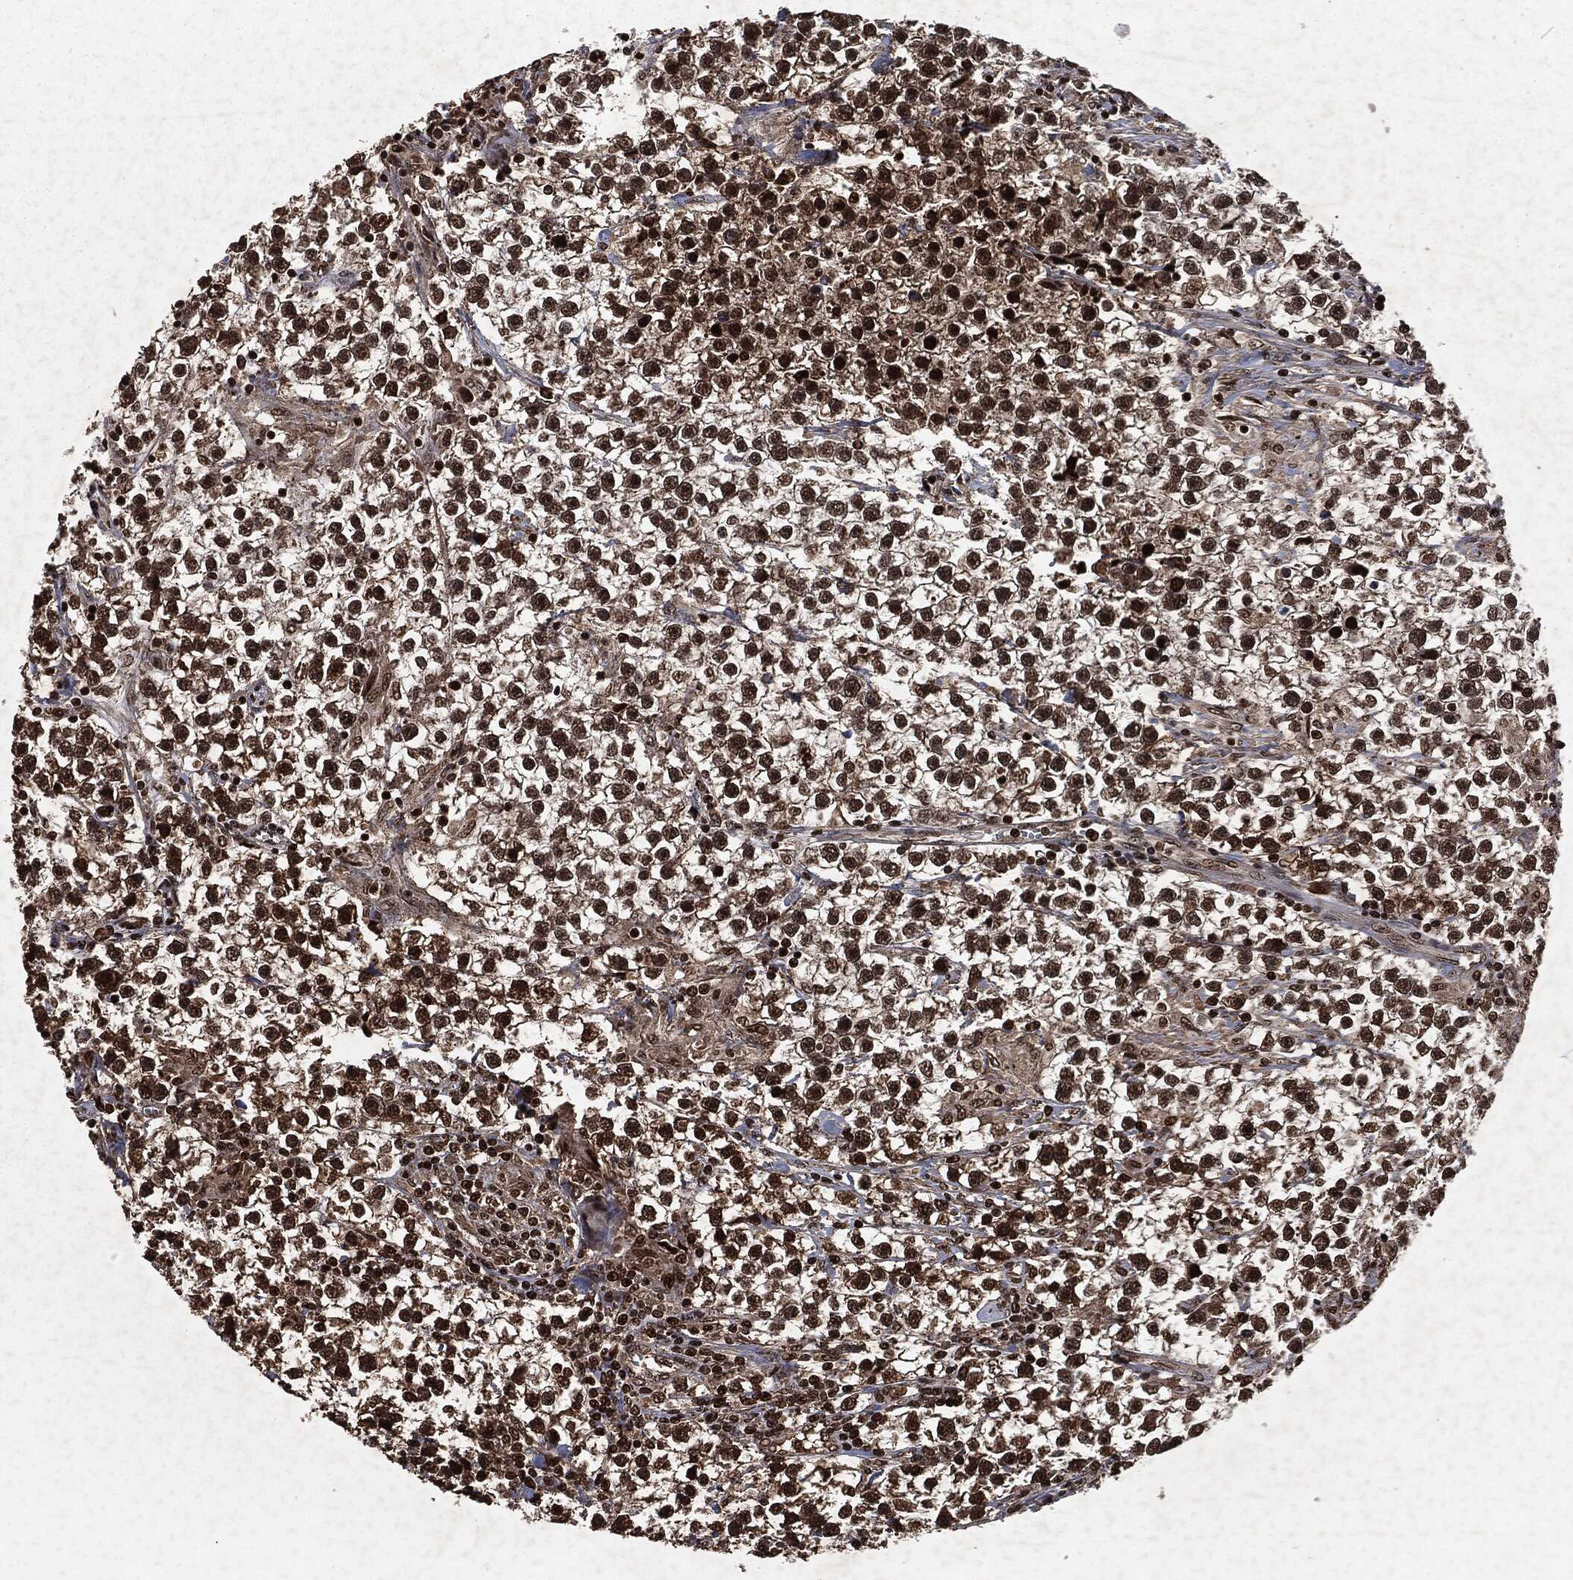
{"staining": {"intensity": "strong", "quantity": ">75%", "location": "cytoplasmic/membranous,nuclear"}, "tissue": "testis cancer", "cell_type": "Tumor cells", "image_type": "cancer", "snomed": [{"axis": "morphology", "description": "Seminoma, NOS"}, {"axis": "topography", "description": "Testis"}], "caption": "The photomicrograph reveals a brown stain indicating the presence of a protein in the cytoplasmic/membranous and nuclear of tumor cells in seminoma (testis).", "gene": "SNAI1", "patient": {"sex": "male", "age": 59}}